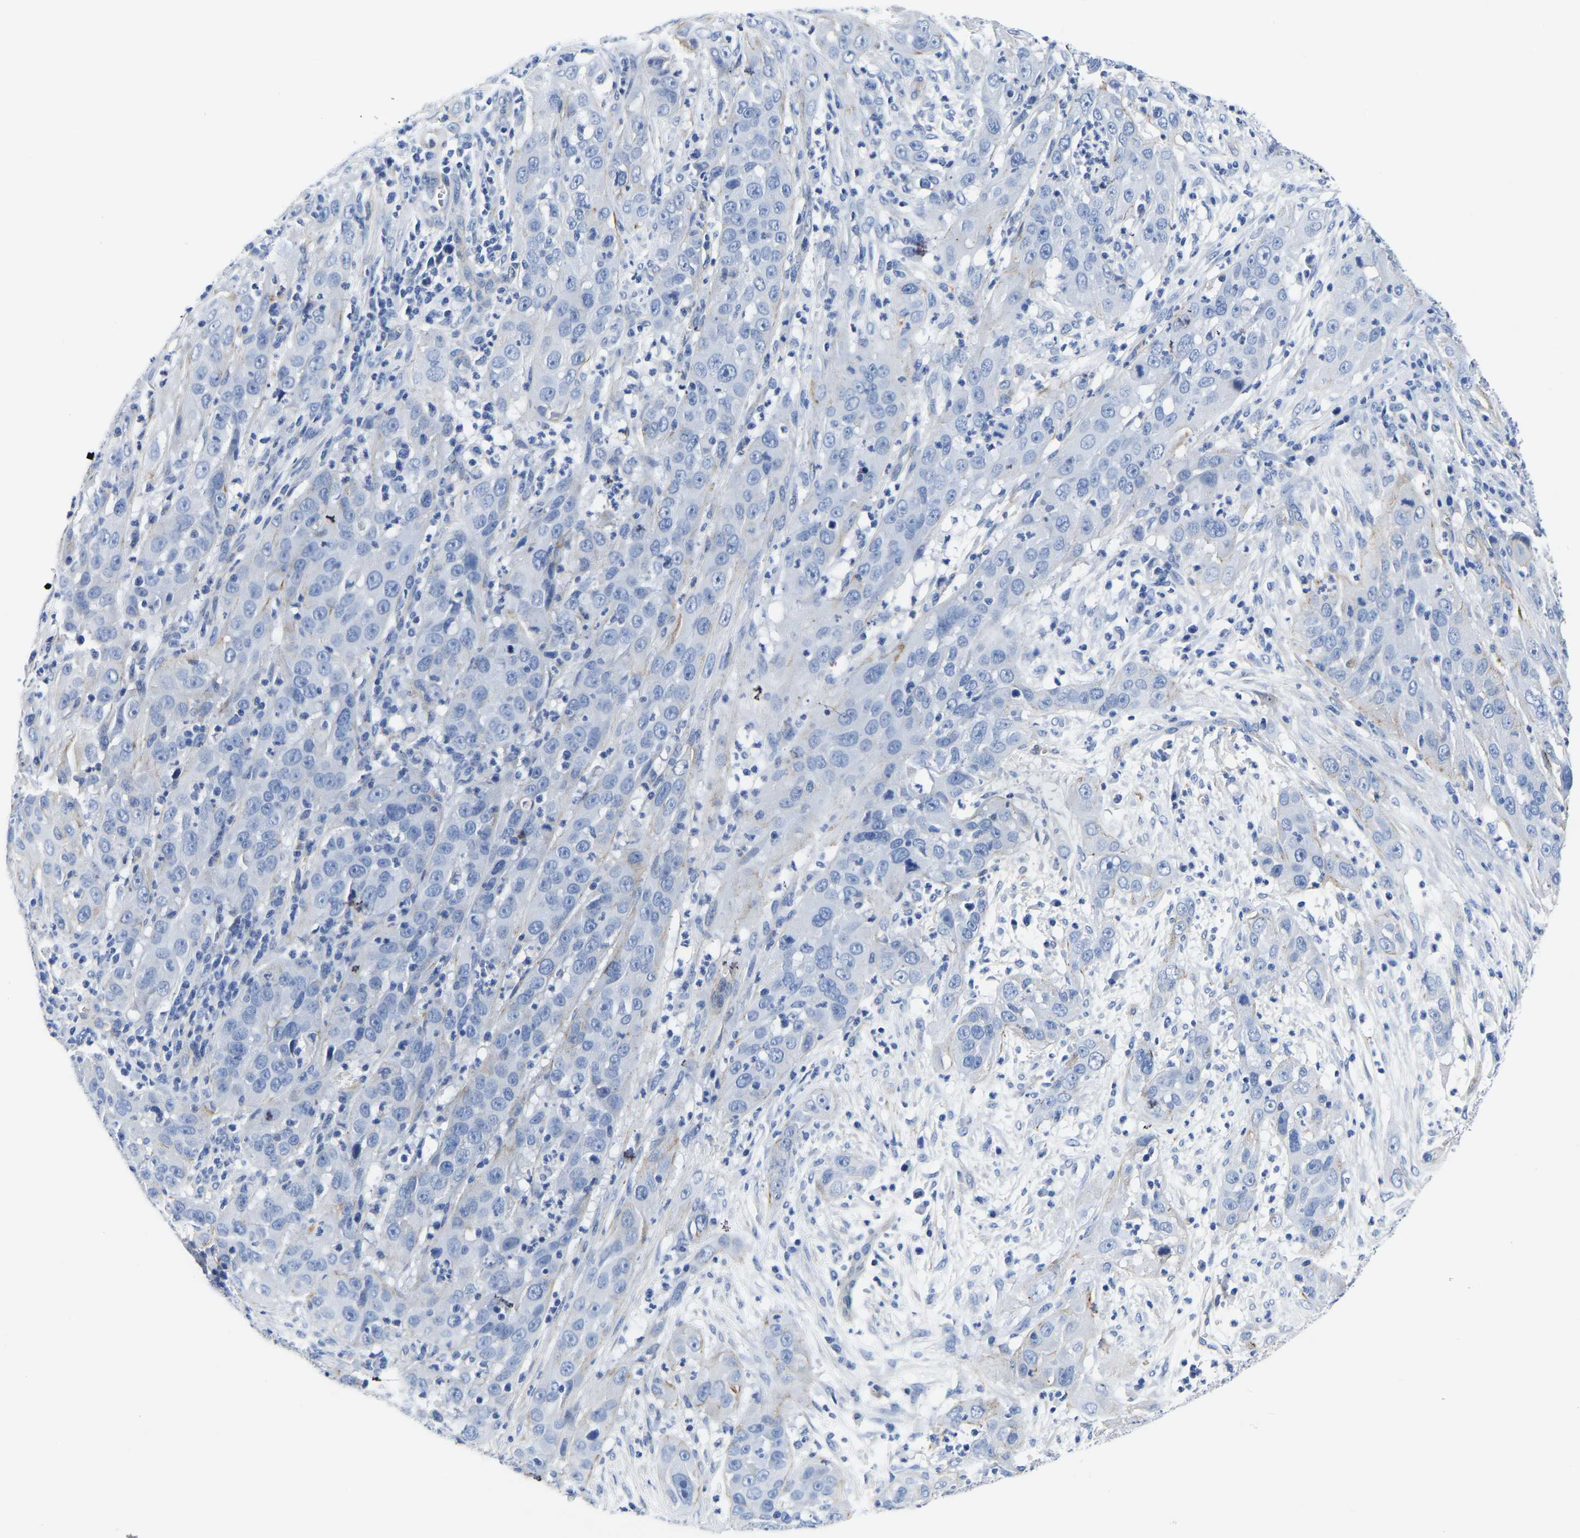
{"staining": {"intensity": "negative", "quantity": "none", "location": "none"}, "tissue": "cervical cancer", "cell_type": "Tumor cells", "image_type": "cancer", "snomed": [{"axis": "morphology", "description": "Squamous cell carcinoma, NOS"}, {"axis": "topography", "description": "Cervix"}], "caption": "DAB (3,3'-diaminobenzidine) immunohistochemical staining of human cervical squamous cell carcinoma displays no significant expression in tumor cells. The staining was performed using DAB (3,3'-diaminobenzidine) to visualize the protein expression in brown, while the nuclei were stained in blue with hematoxylin (Magnification: 20x).", "gene": "SLC45A3", "patient": {"sex": "female", "age": 32}}